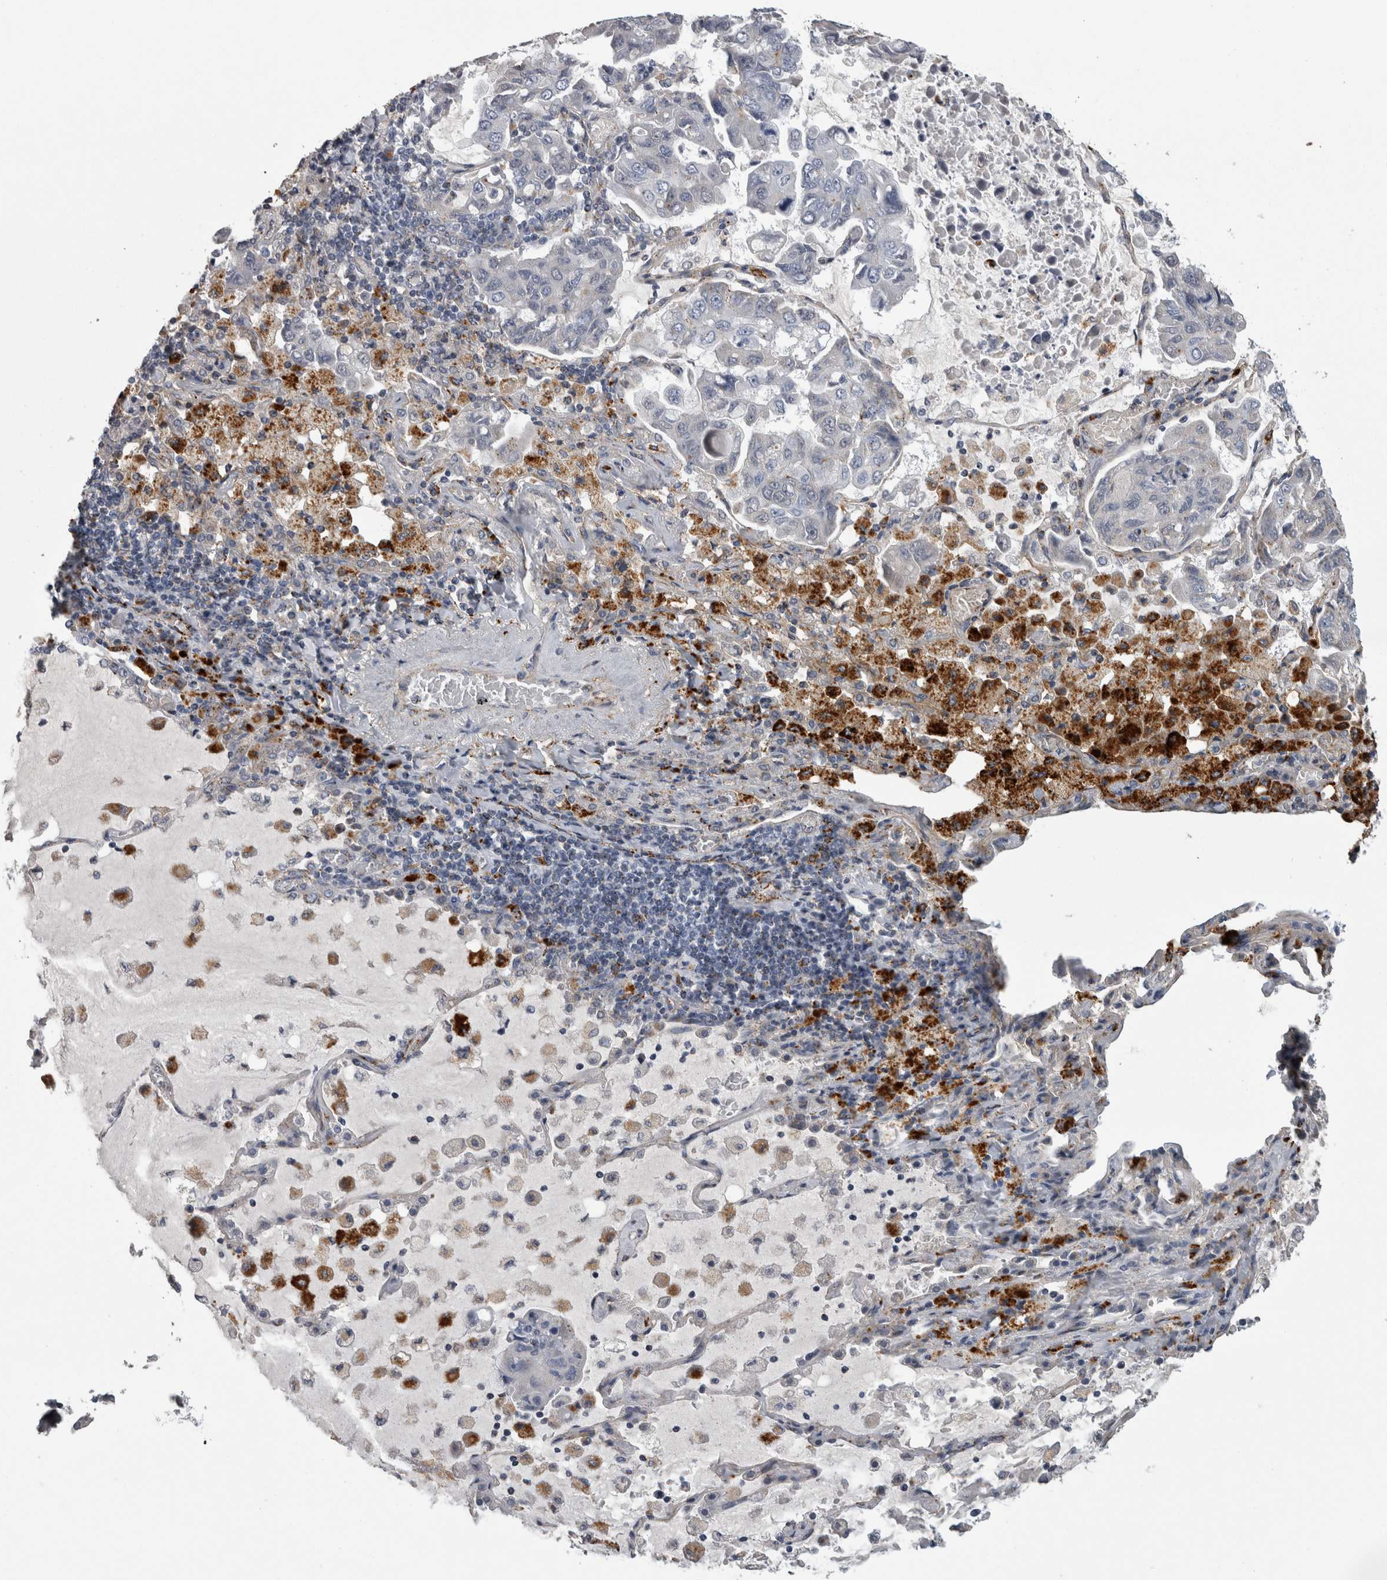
{"staining": {"intensity": "strong", "quantity": "25%-75%", "location": "cytoplasmic/membranous"}, "tissue": "lung cancer", "cell_type": "Tumor cells", "image_type": "cancer", "snomed": [{"axis": "morphology", "description": "Adenocarcinoma, NOS"}, {"axis": "topography", "description": "Lung"}], "caption": "Lung cancer (adenocarcinoma) stained for a protein (brown) shows strong cytoplasmic/membranous positive positivity in approximately 25%-75% of tumor cells.", "gene": "DPP7", "patient": {"sex": "male", "age": 64}}